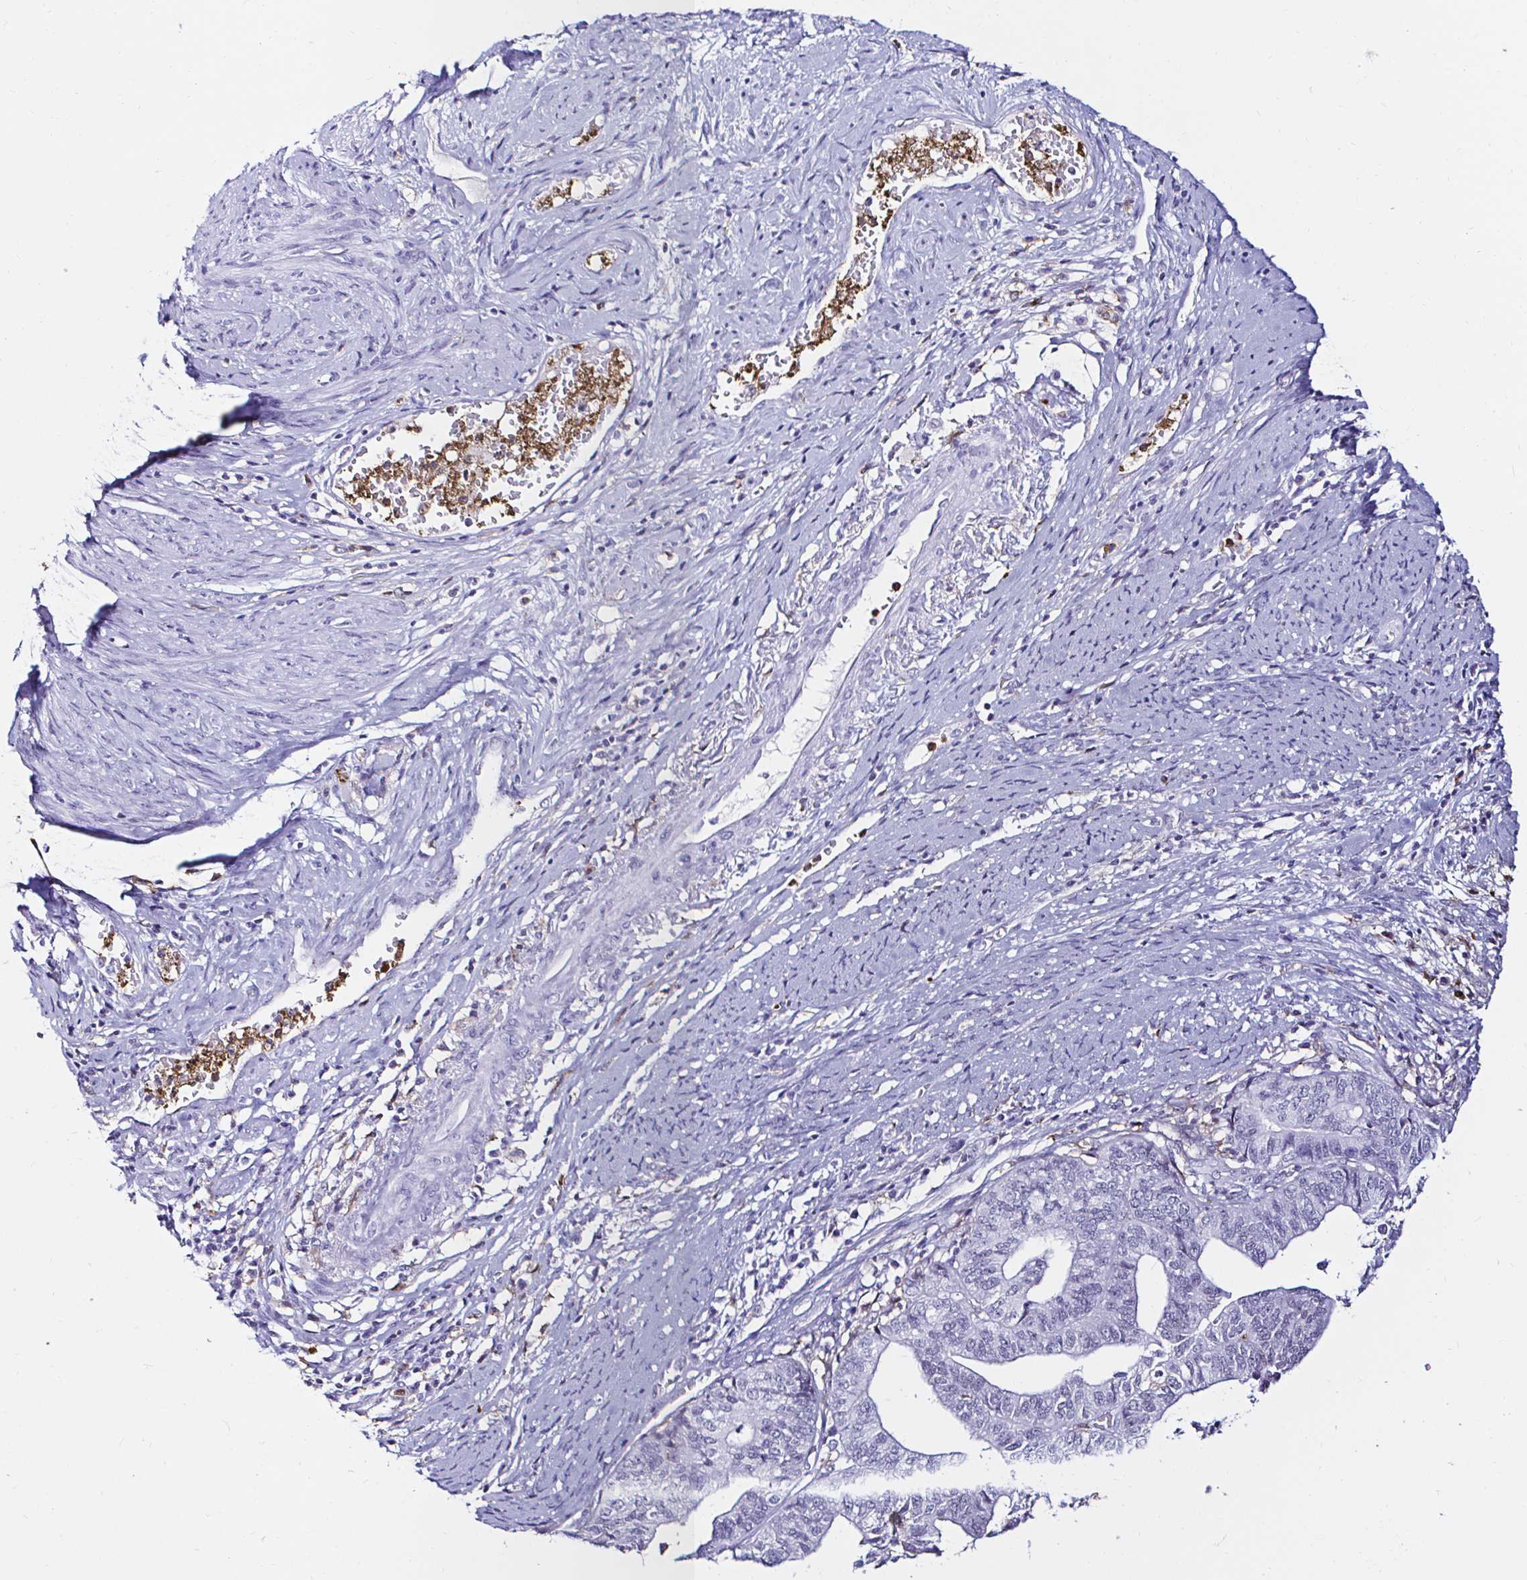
{"staining": {"intensity": "negative", "quantity": "none", "location": "none"}, "tissue": "endometrial cancer", "cell_type": "Tumor cells", "image_type": "cancer", "snomed": [{"axis": "morphology", "description": "Adenocarcinoma, NOS"}, {"axis": "topography", "description": "Endometrium"}], "caption": "IHC of human adenocarcinoma (endometrial) displays no expression in tumor cells.", "gene": "CYBB", "patient": {"sex": "female", "age": 65}}